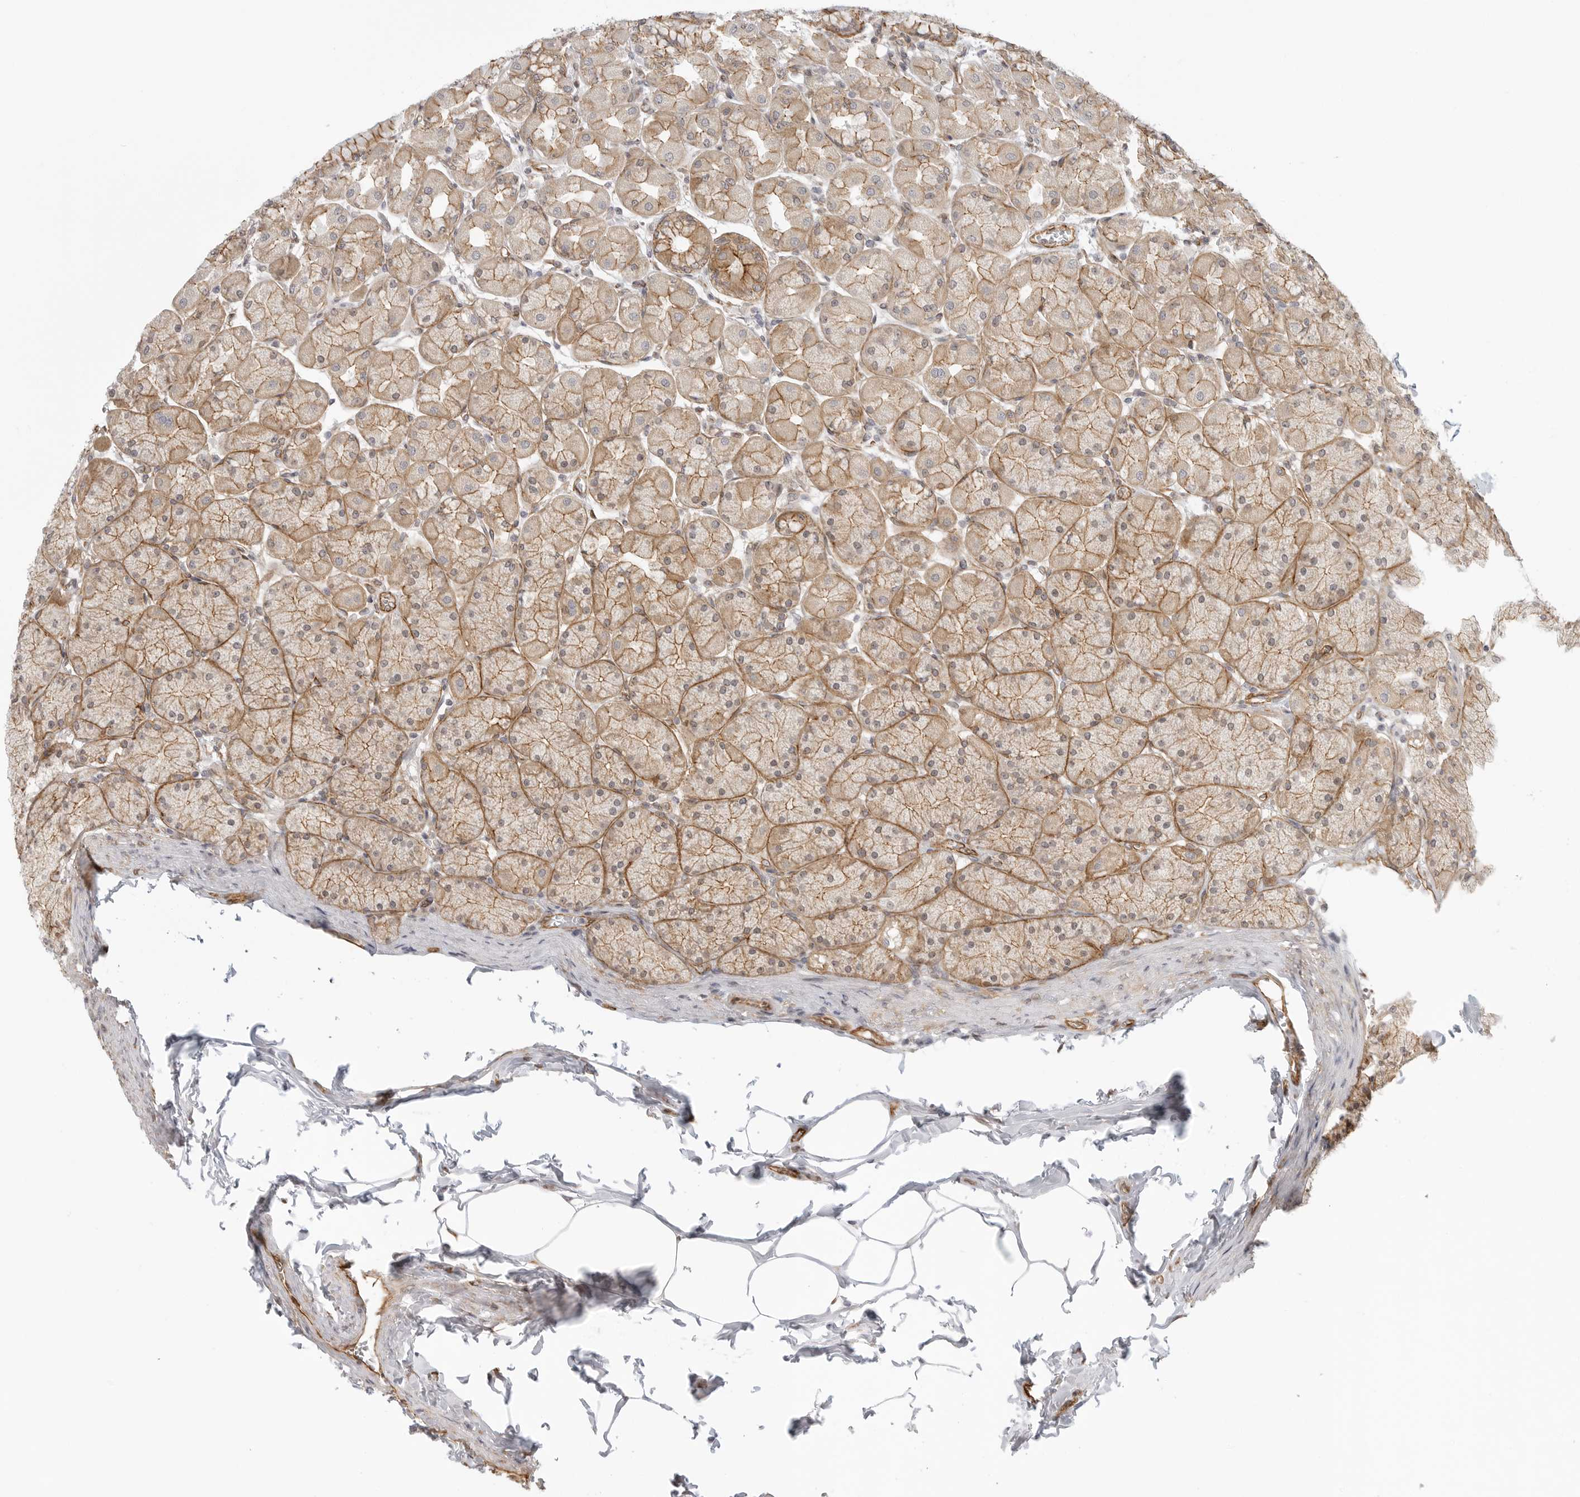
{"staining": {"intensity": "moderate", "quantity": ">75%", "location": "cytoplasmic/membranous"}, "tissue": "stomach", "cell_type": "Glandular cells", "image_type": "normal", "snomed": [{"axis": "morphology", "description": "Normal tissue, NOS"}, {"axis": "topography", "description": "Stomach, upper"}], "caption": "Immunohistochemistry (IHC) image of normal stomach: human stomach stained using IHC reveals medium levels of moderate protein expression localized specifically in the cytoplasmic/membranous of glandular cells, appearing as a cytoplasmic/membranous brown color.", "gene": "ATOH7", "patient": {"sex": "female", "age": 56}}